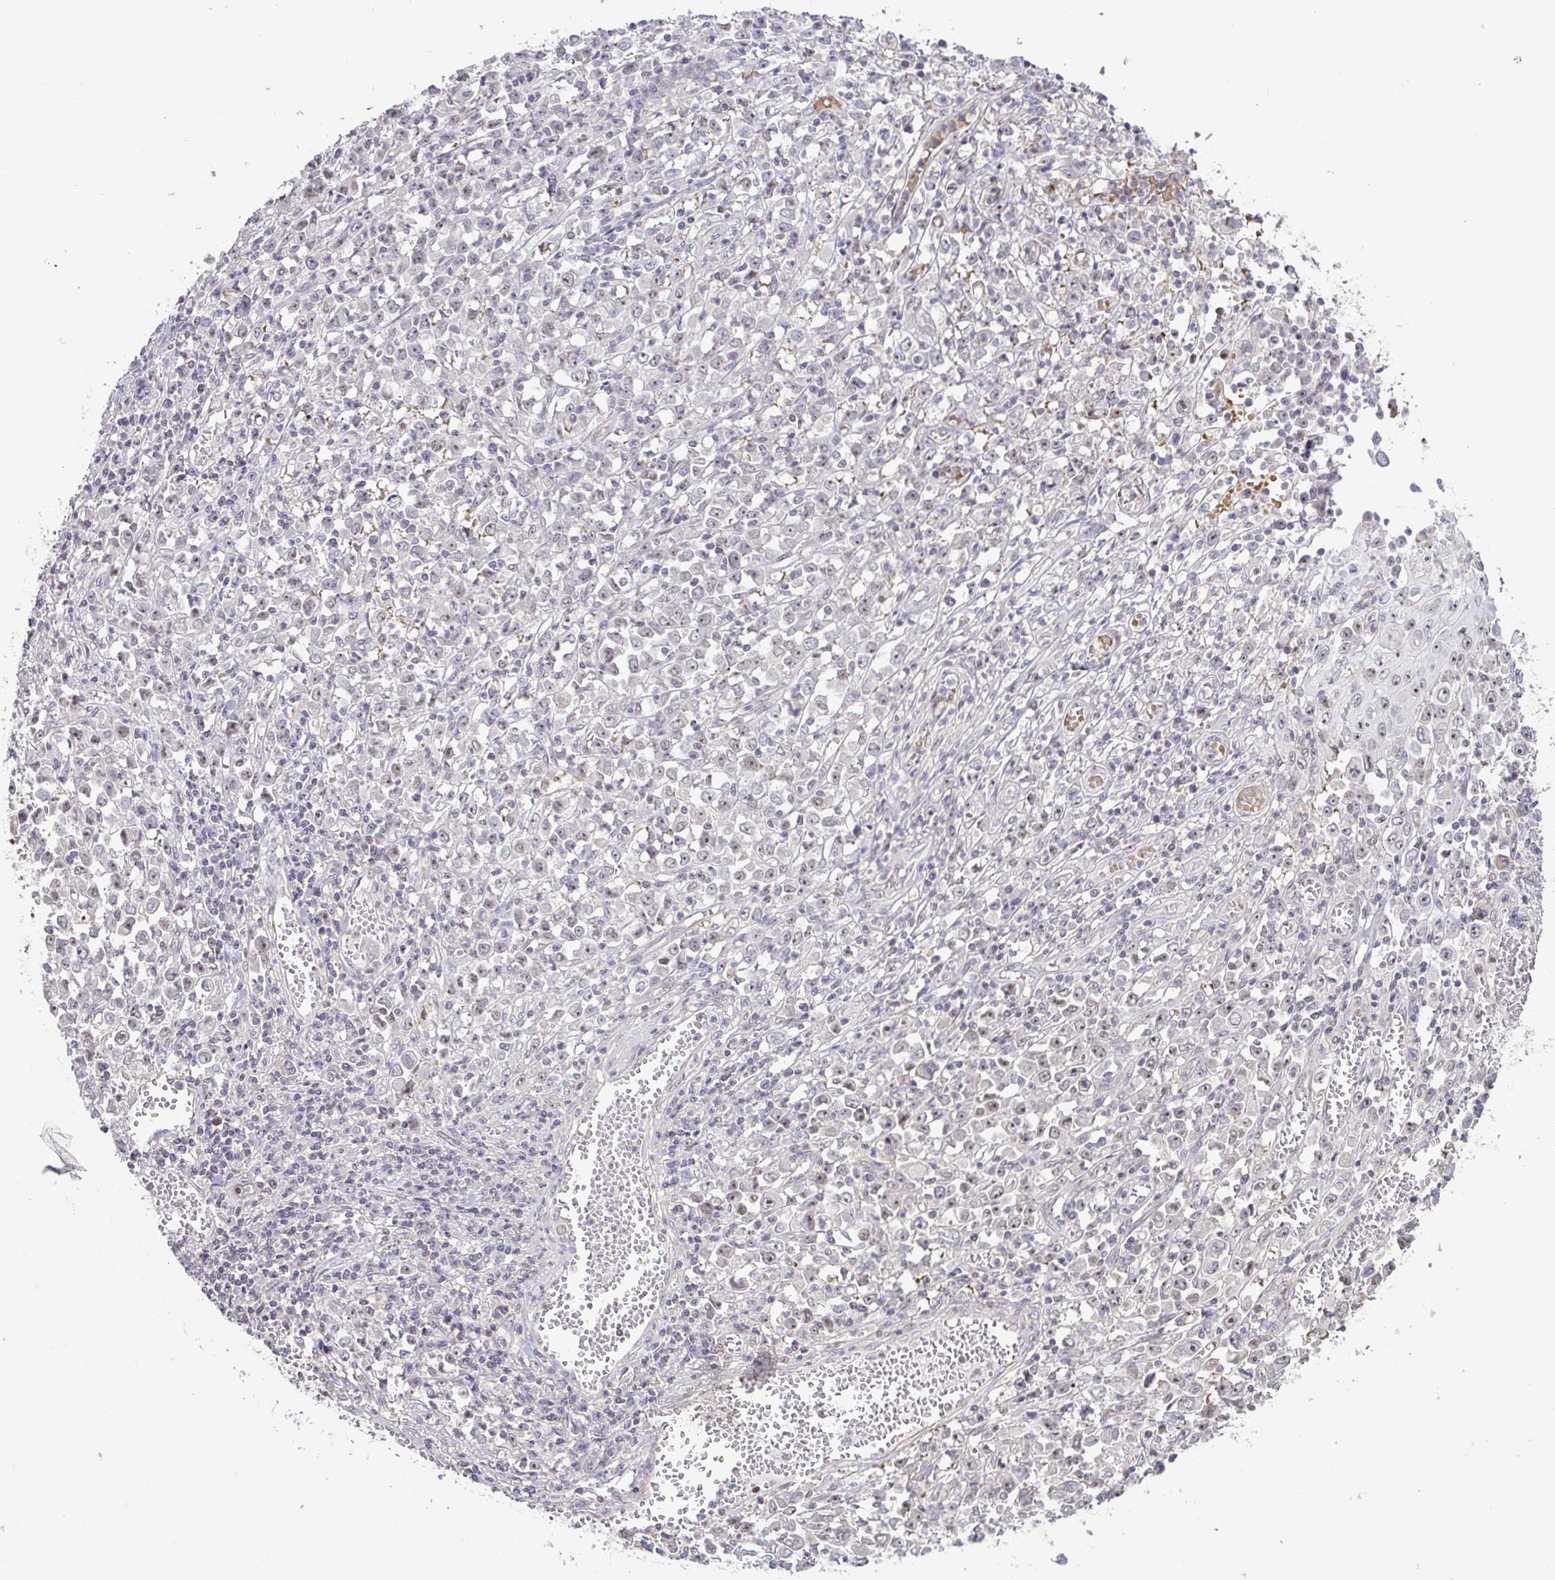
{"staining": {"intensity": "negative", "quantity": "none", "location": "none"}, "tissue": "stomach cancer", "cell_type": "Tumor cells", "image_type": "cancer", "snomed": [{"axis": "morphology", "description": "Adenocarcinoma, NOS"}, {"axis": "topography", "description": "Stomach, upper"}], "caption": "DAB (3,3'-diaminobenzidine) immunohistochemical staining of adenocarcinoma (stomach) shows no significant positivity in tumor cells.", "gene": "RSL24D1", "patient": {"sex": "male", "age": 70}}